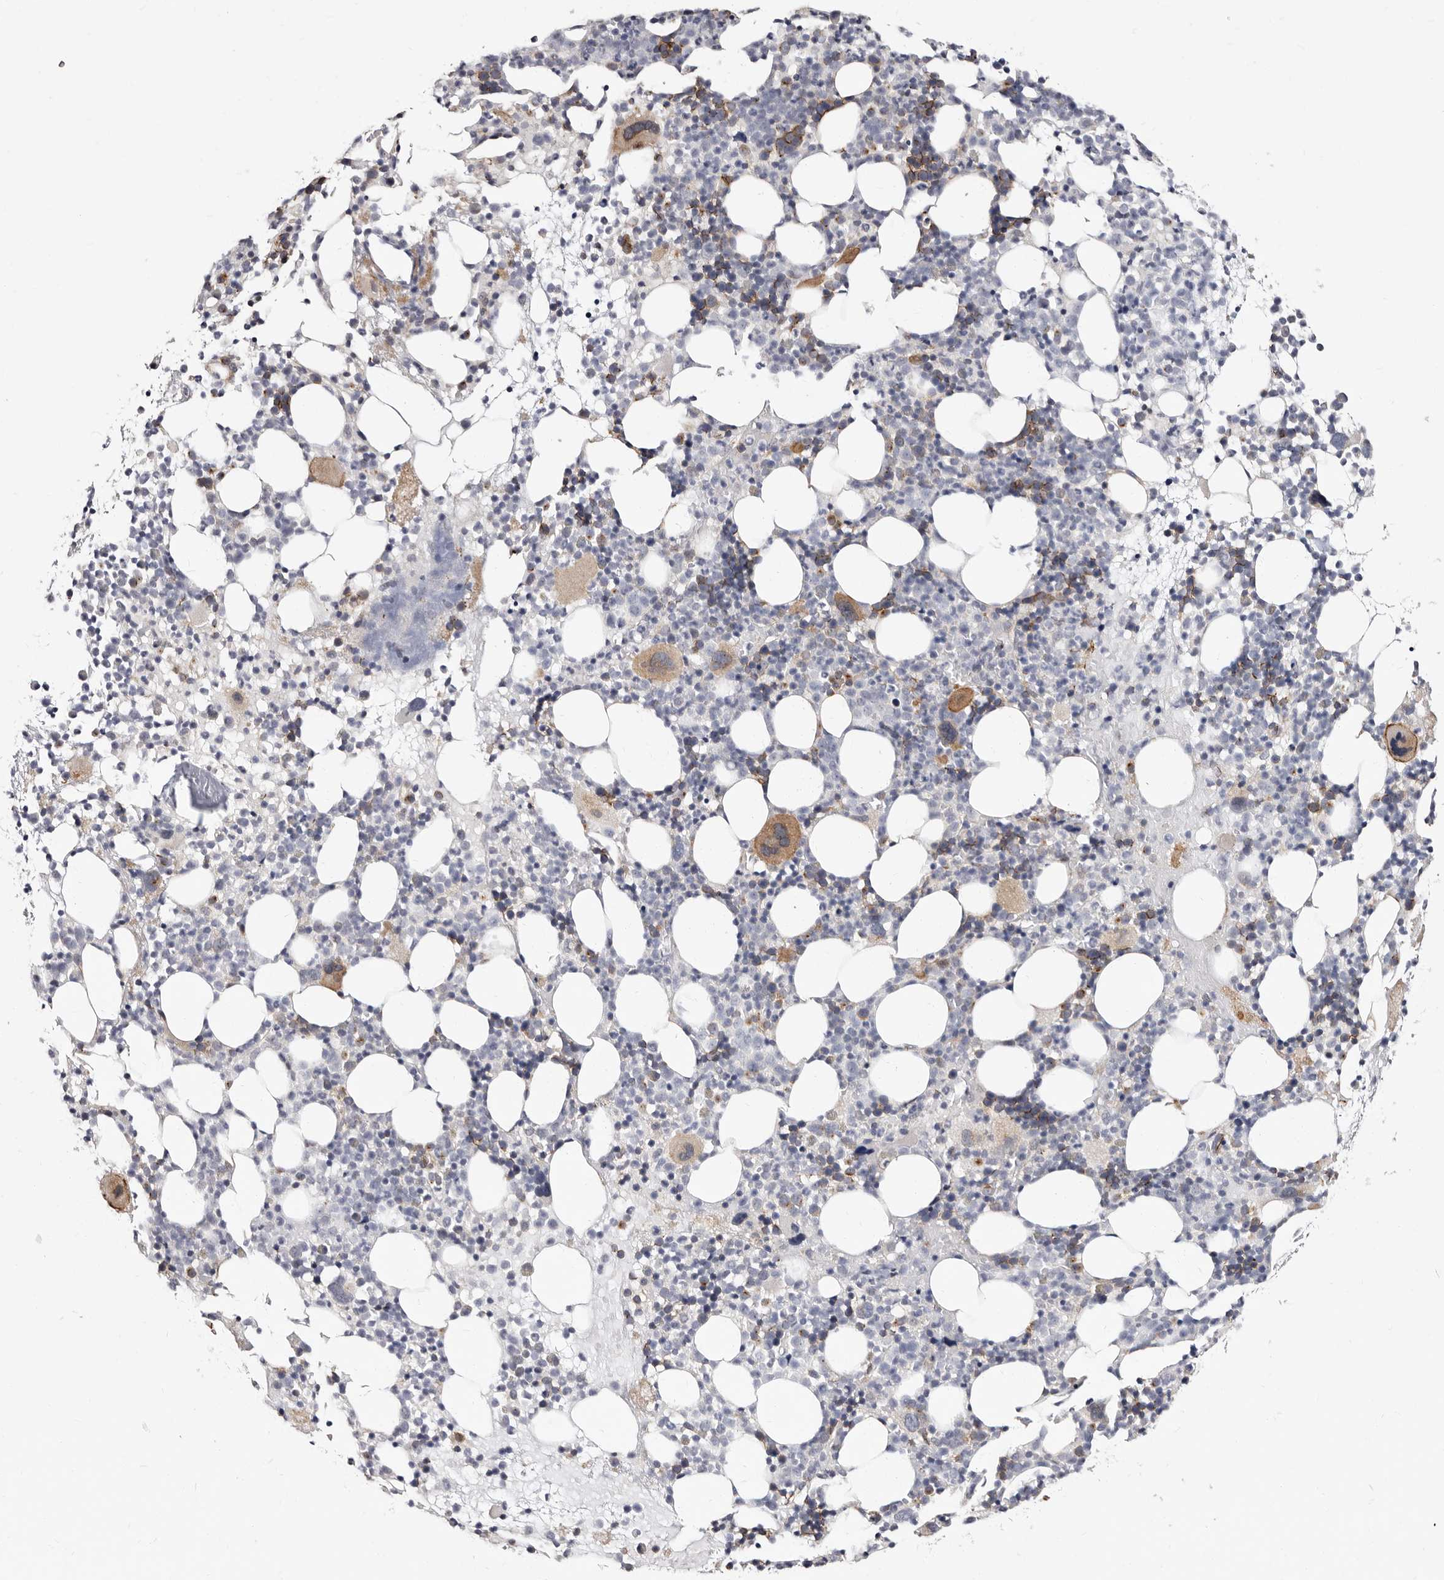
{"staining": {"intensity": "moderate", "quantity": "<25%", "location": "cytoplasmic/membranous"}, "tissue": "bone marrow", "cell_type": "Hematopoietic cells", "image_type": "normal", "snomed": [{"axis": "morphology", "description": "Normal tissue, NOS"}, {"axis": "topography", "description": "Bone marrow"}], "caption": "A brown stain shows moderate cytoplasmic/membranous positivity of a protein in hematopoietic cells of unremarkable bone marrow. Ihc stains the protein of interest in brown and the nuclei are stained blue.", "gene": "KLHL4", "patient": {"sex": "female", "age": 57}}